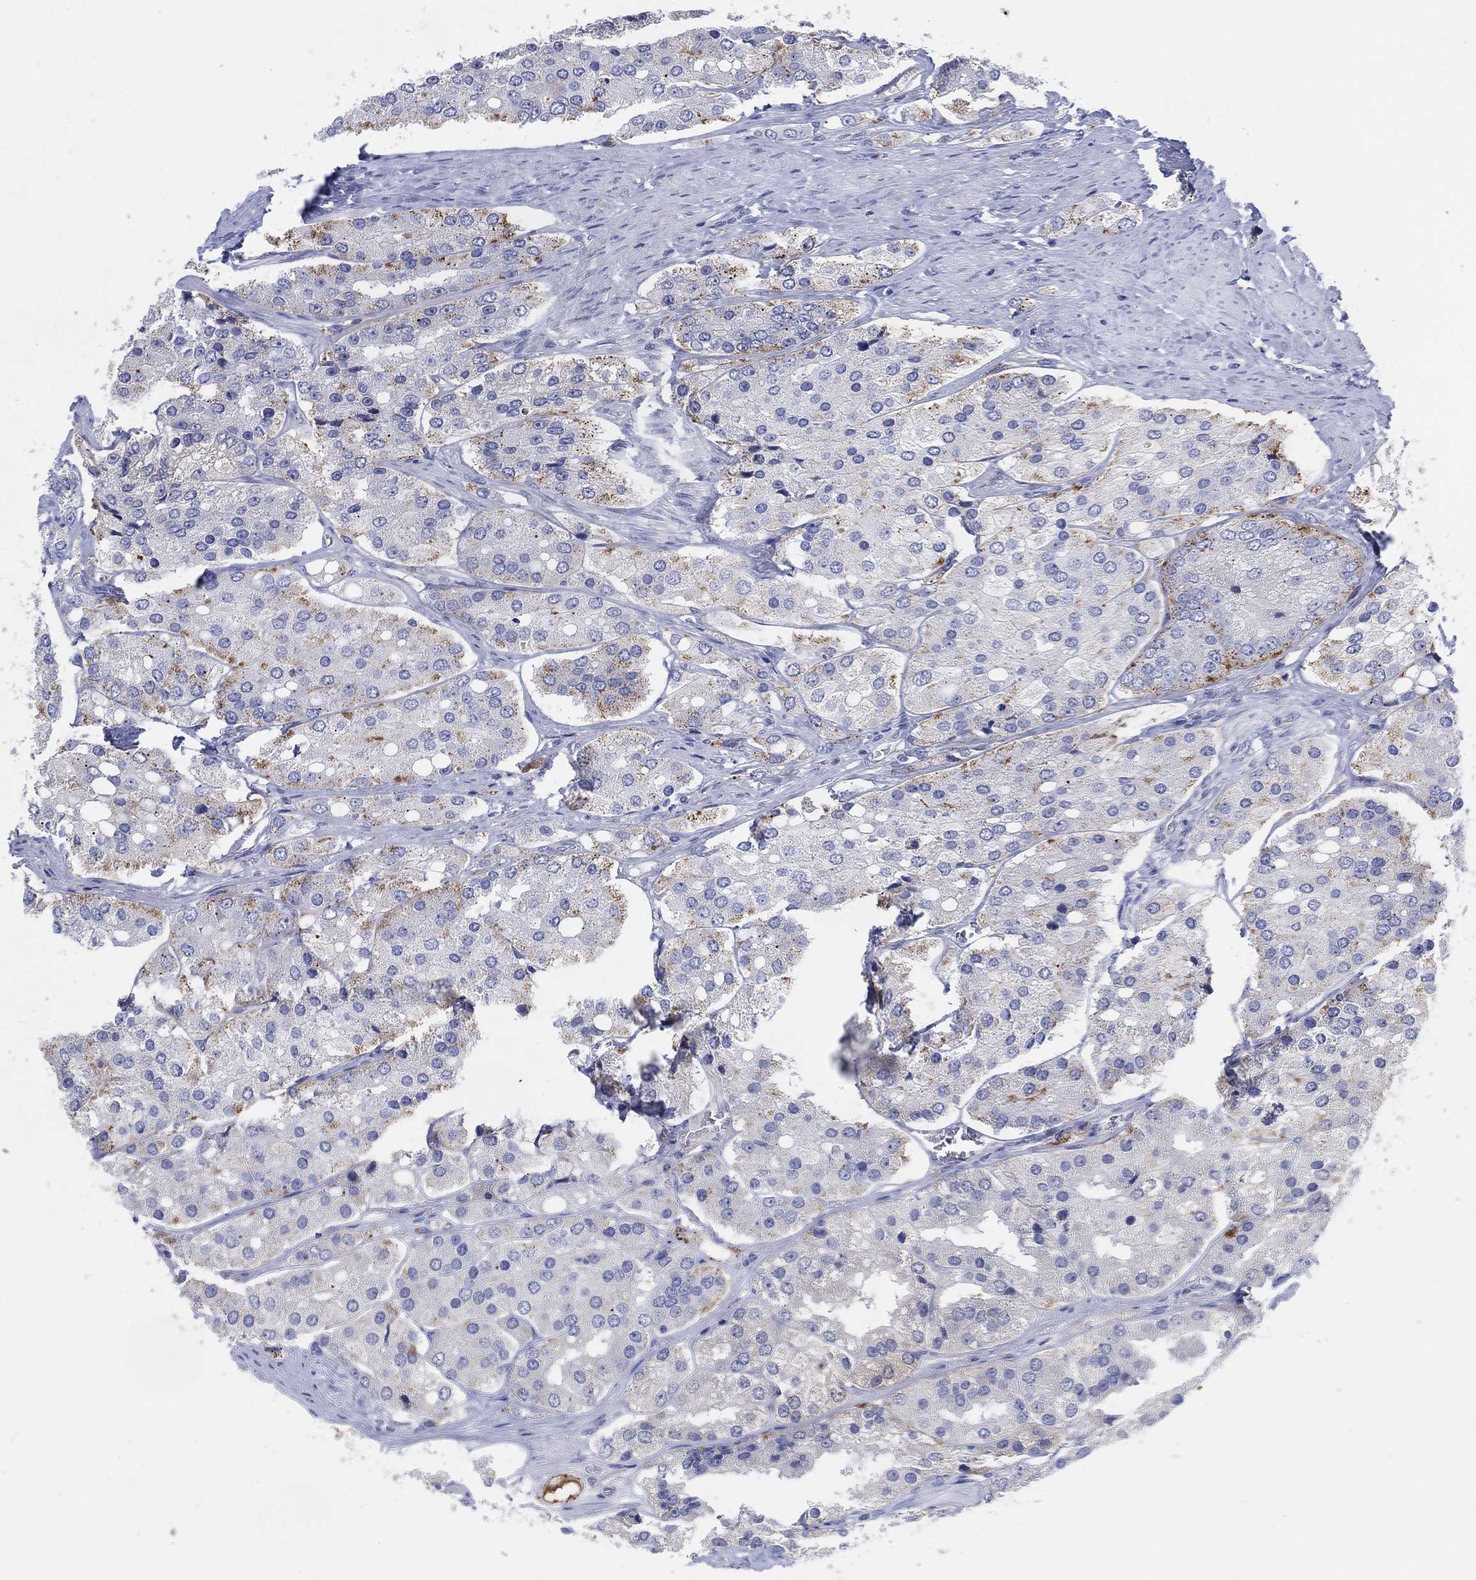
{"staining": {"intensity": "moderate", "quantity": "<25%", "location": "cytoplasmic/membranous"}, "tissue": "prostate cancer", "cell_type": "Tumor cells", "image_type": "cancer", "snomed": [{"axis": "morphology", "description": "Adenocarcinoma, Low grade"}, {"axis": "topography", "description": "Prostate"}], "caption": "The micrograph exhibits a brown stain indicating the presence of a protein in the cytoplasmic/membranous of tumor cells in prostate cancer (low-grade adenocarcinoma).", "gene": "GALNS", "patient": {"sex": "male", "age": 69}}